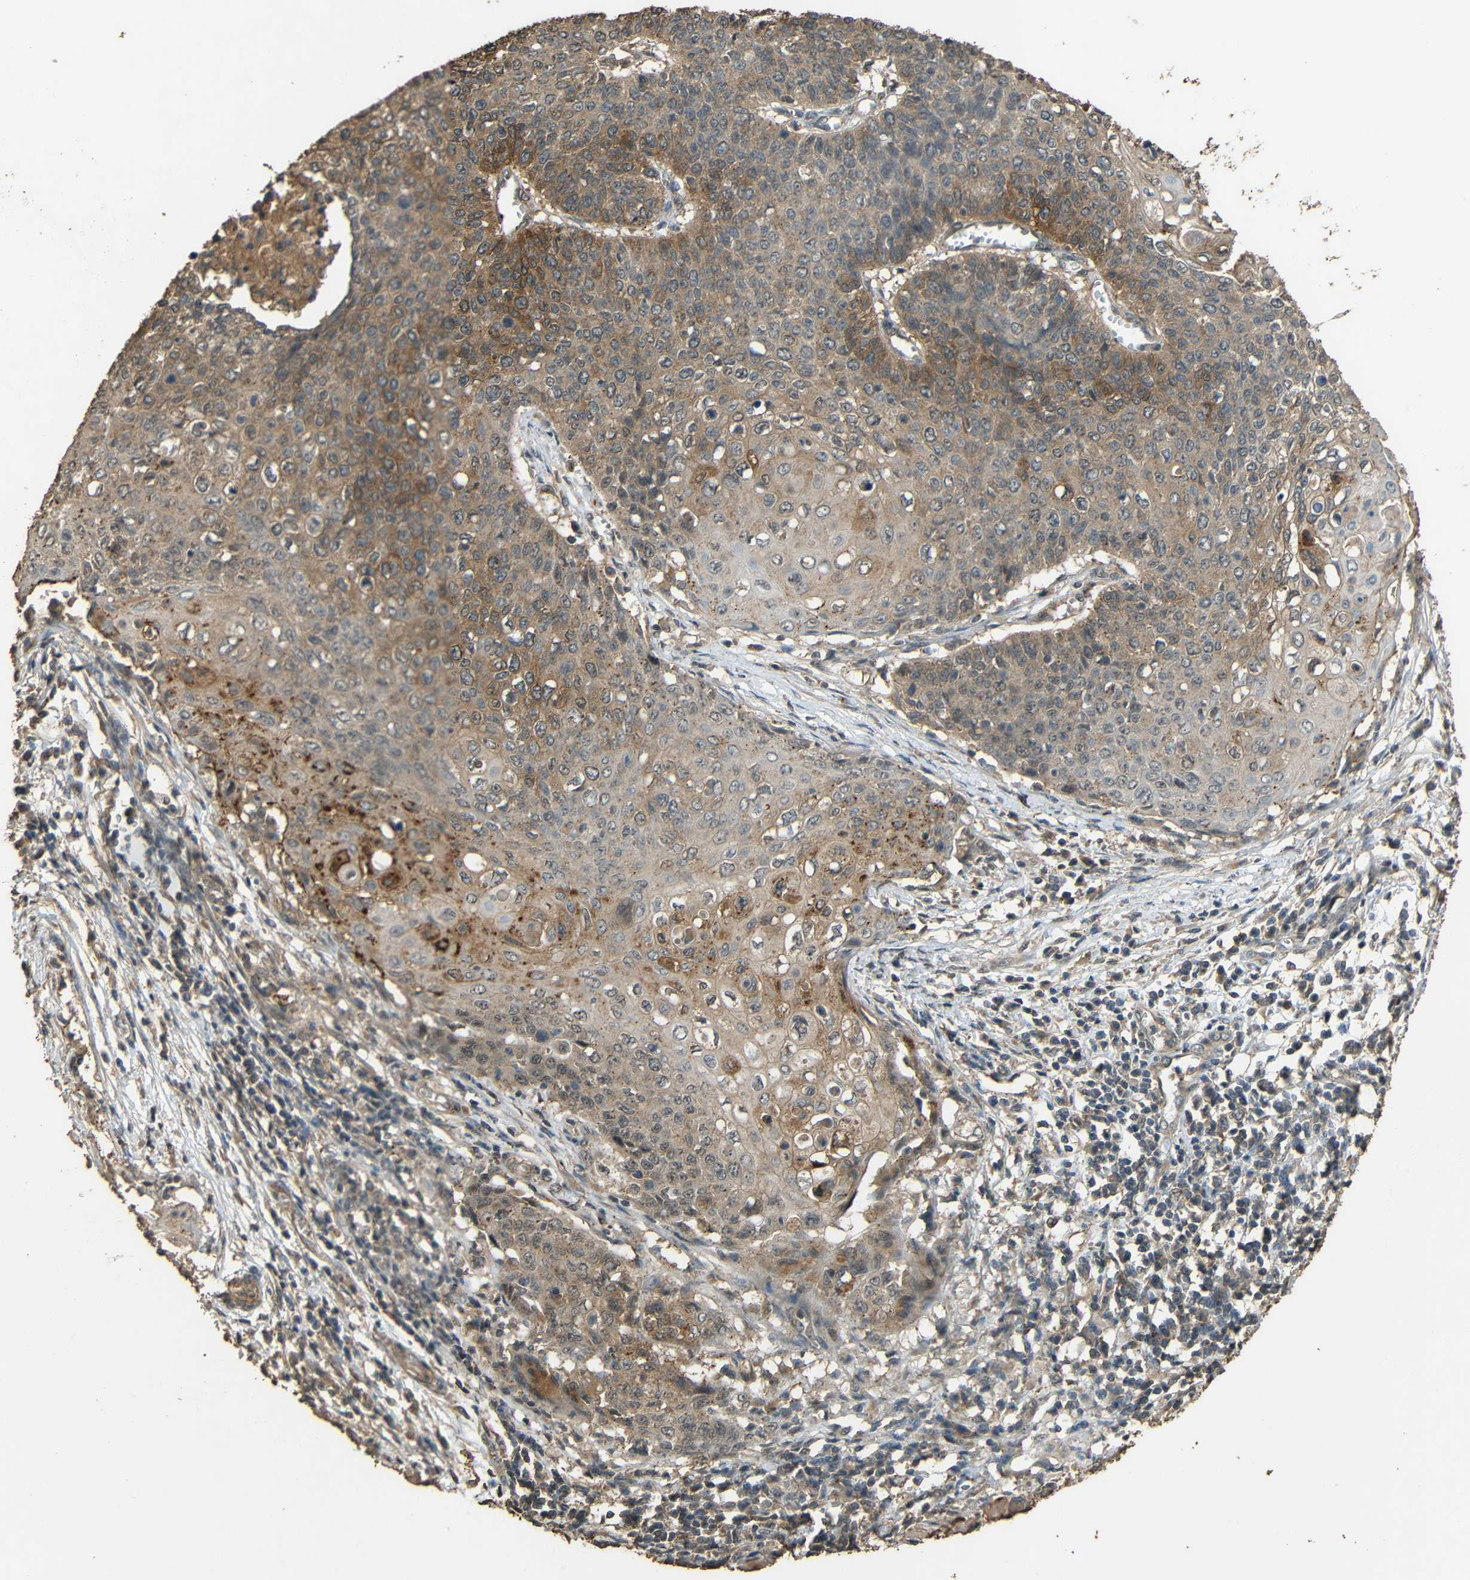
{"staining": {"intensity": "moderate", "quantity": ">75%", "location": "cytoplasmic/membranous"}, "tissue": "cervical cancer", "cell_type": "Tumor cells", "image_type": "cancer", "snomed": [{"axis": "morphology", "description": "Squamous cell carcinoma, NOS"}, {"axis": "topography", "description": "Cervix"}], "caption": "Protein expression analysis of human cervical cancer reveals moderate cytoplasmic/membranous expression in approximately >75% of tumor cells.", "gene": "PDE5A", "patient": {"sex": "female", "age": 39}}